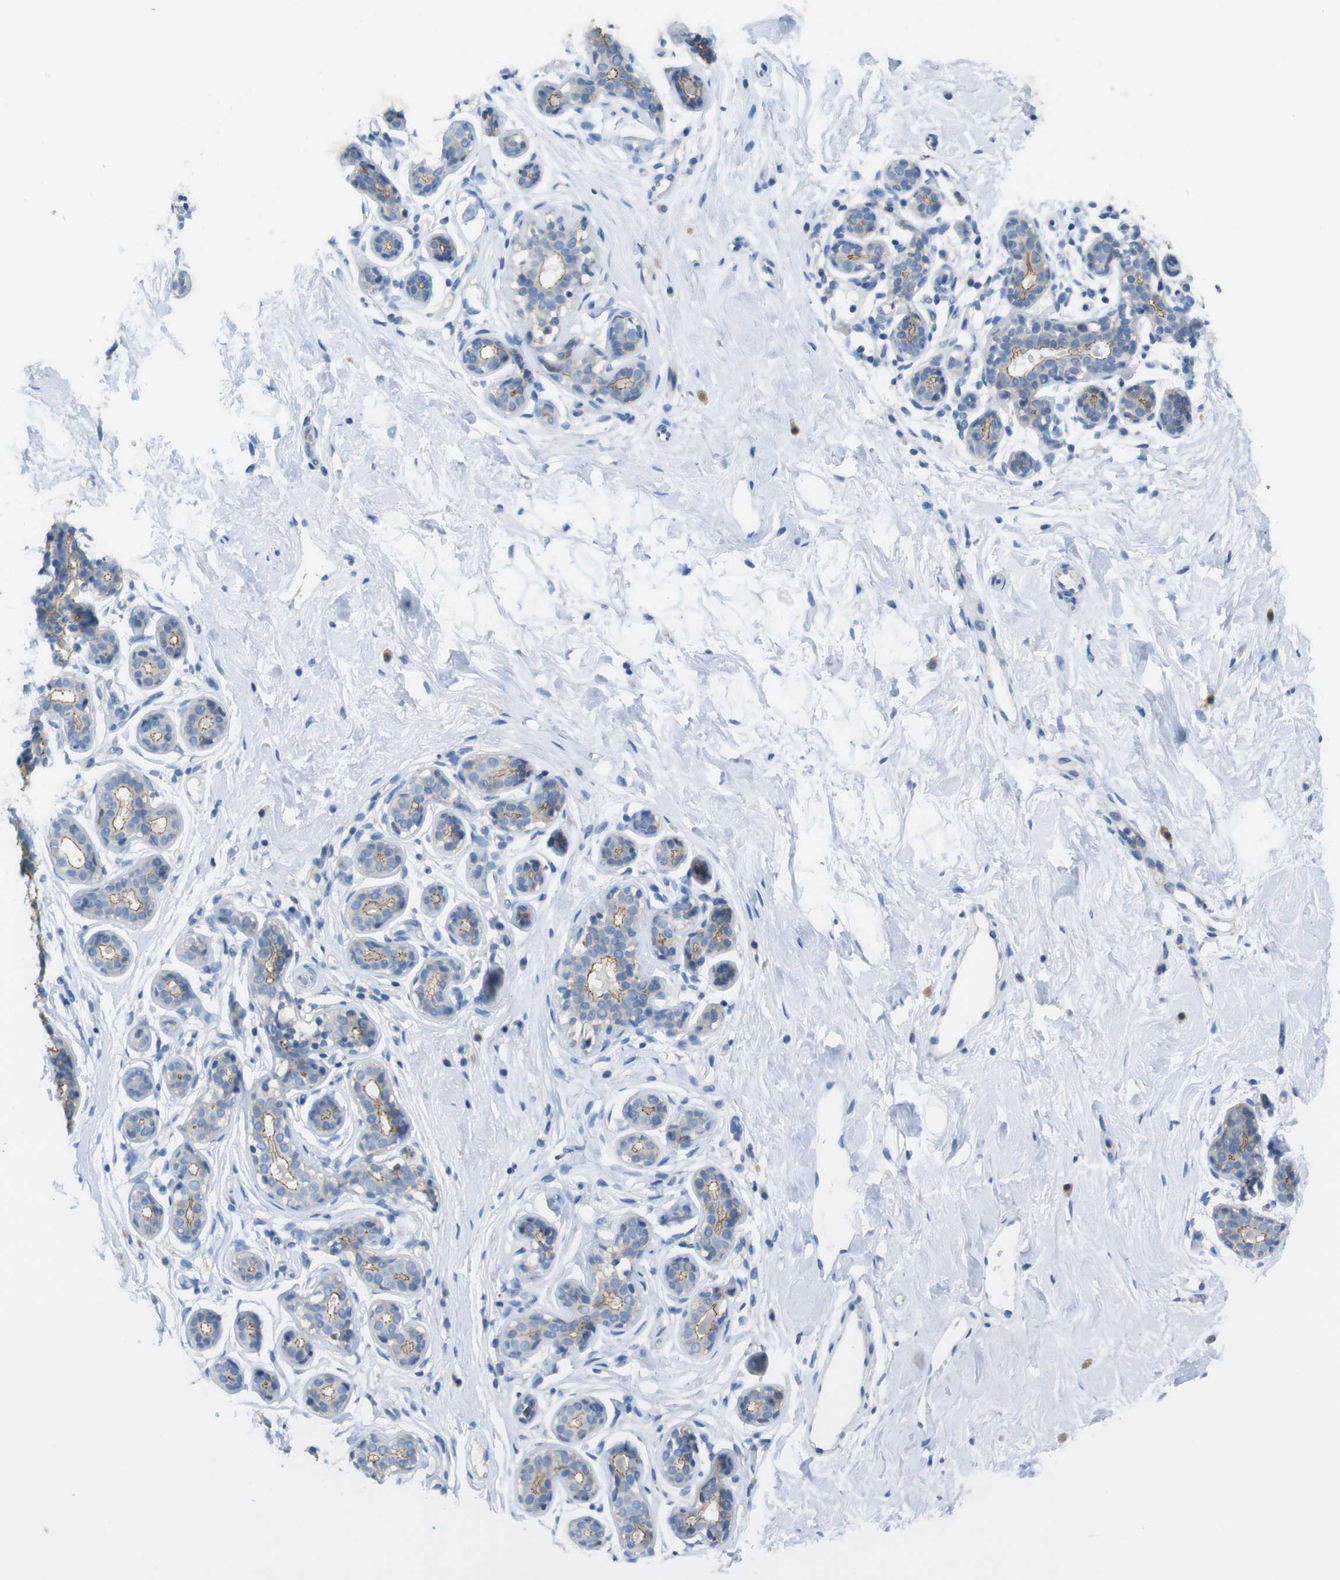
{"staining": {"intensity": "negative", "quantity": "none", "location": "none"}, "tissue": "breast", "cell_type": "Adipocytes", "image_type": "normal", "snomed": [{"axis": "morphology", "description": "Normal tissue, NOS"}, {"axis": "topography", "description": "Breast"}], "caption": "Human breast stained for a protein using immunohistochemistry reveals no positivity in adipocytes.", "gene": "TJP3", "patient": {"sex": "female", "age": 23}}